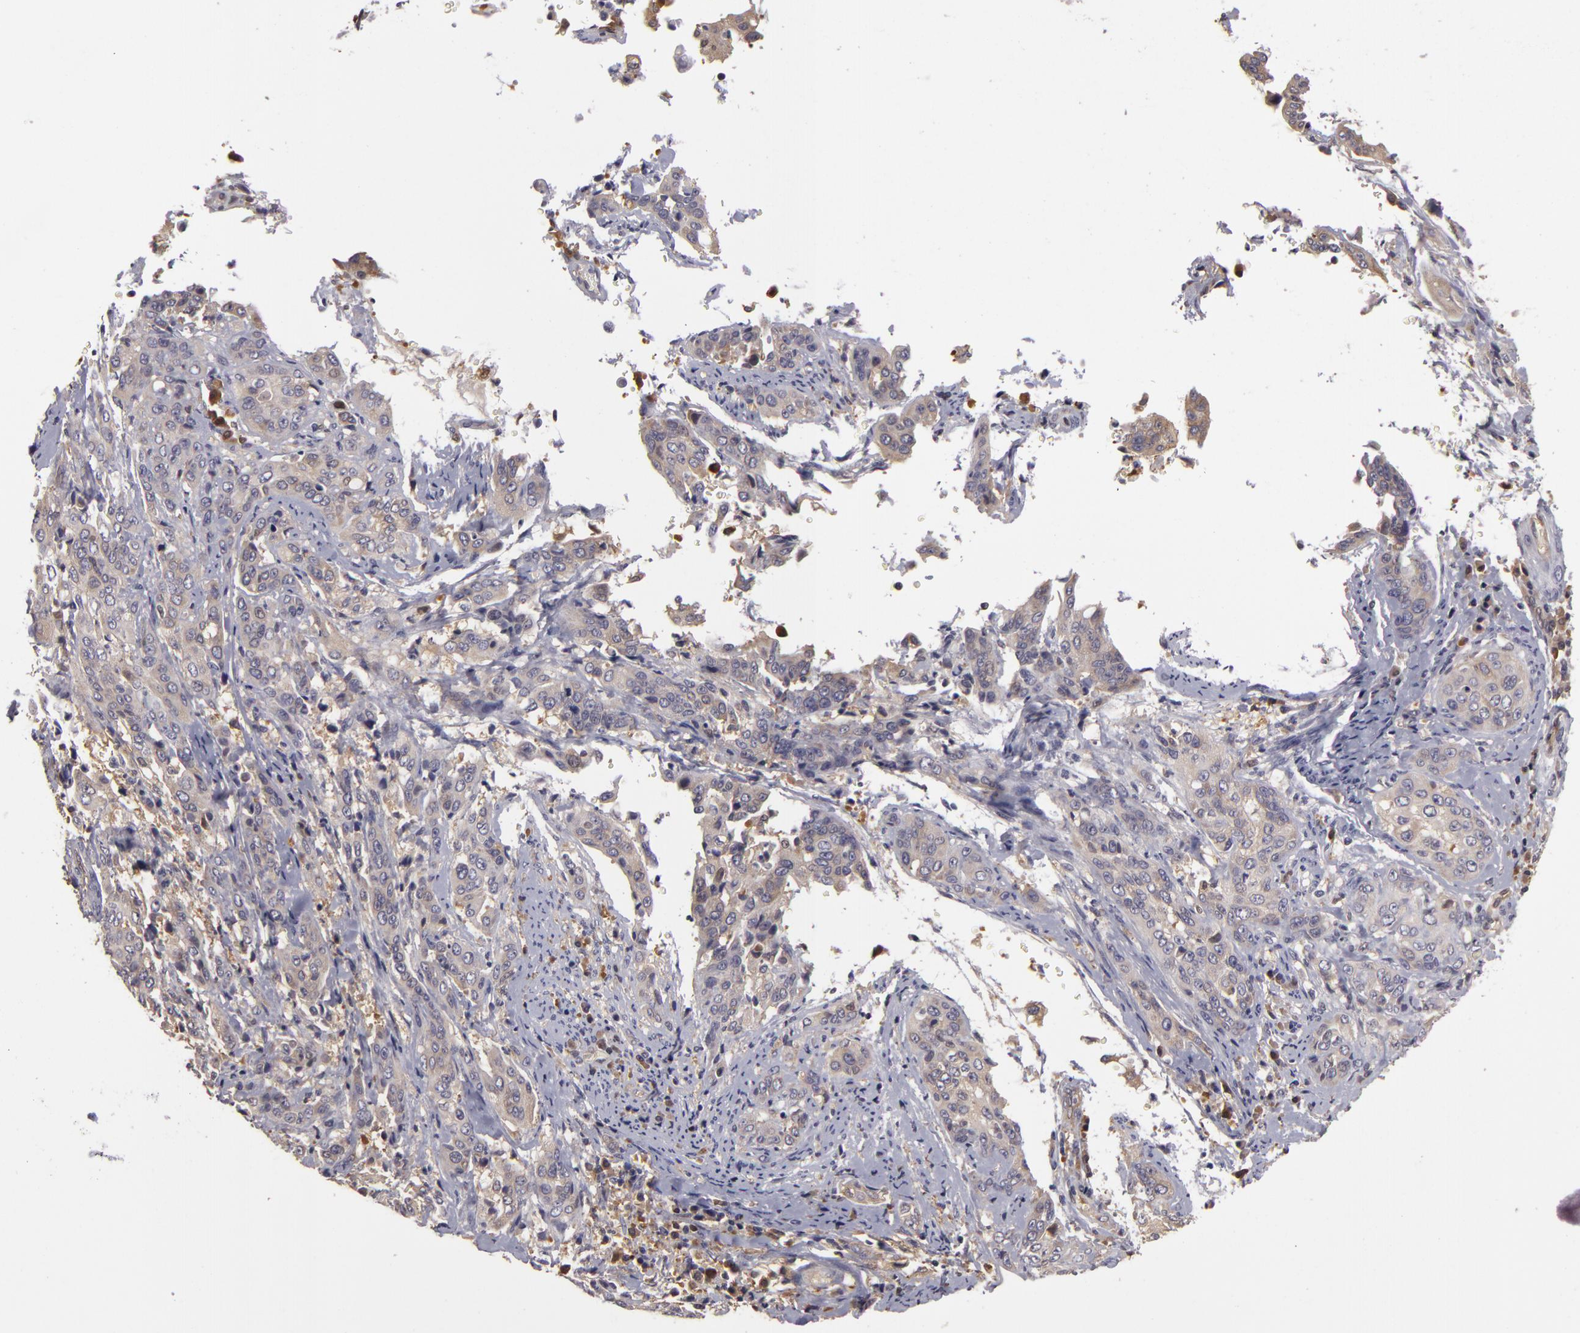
{"staining": {"intensity": "weak", "quantity": "25%-75%", "location": "cytoplasmic/membranous"}, "tissue": "cervical cancer", "cell_type": "Tumor cells", "image_type": "cancer", "snomed": [{"axis": "morphology", "description": "Squamous cell carcinoma, NOS"}, {"axis": "topography", "description": "Cervix"}], "caption": "The immunohistochemical stain highlights weak cytoplasmic/membranous expression in tumor cells of cervical cancer tissue.", "gene": "ZNF229", "patient": {"sex": "female", "age": 41}}